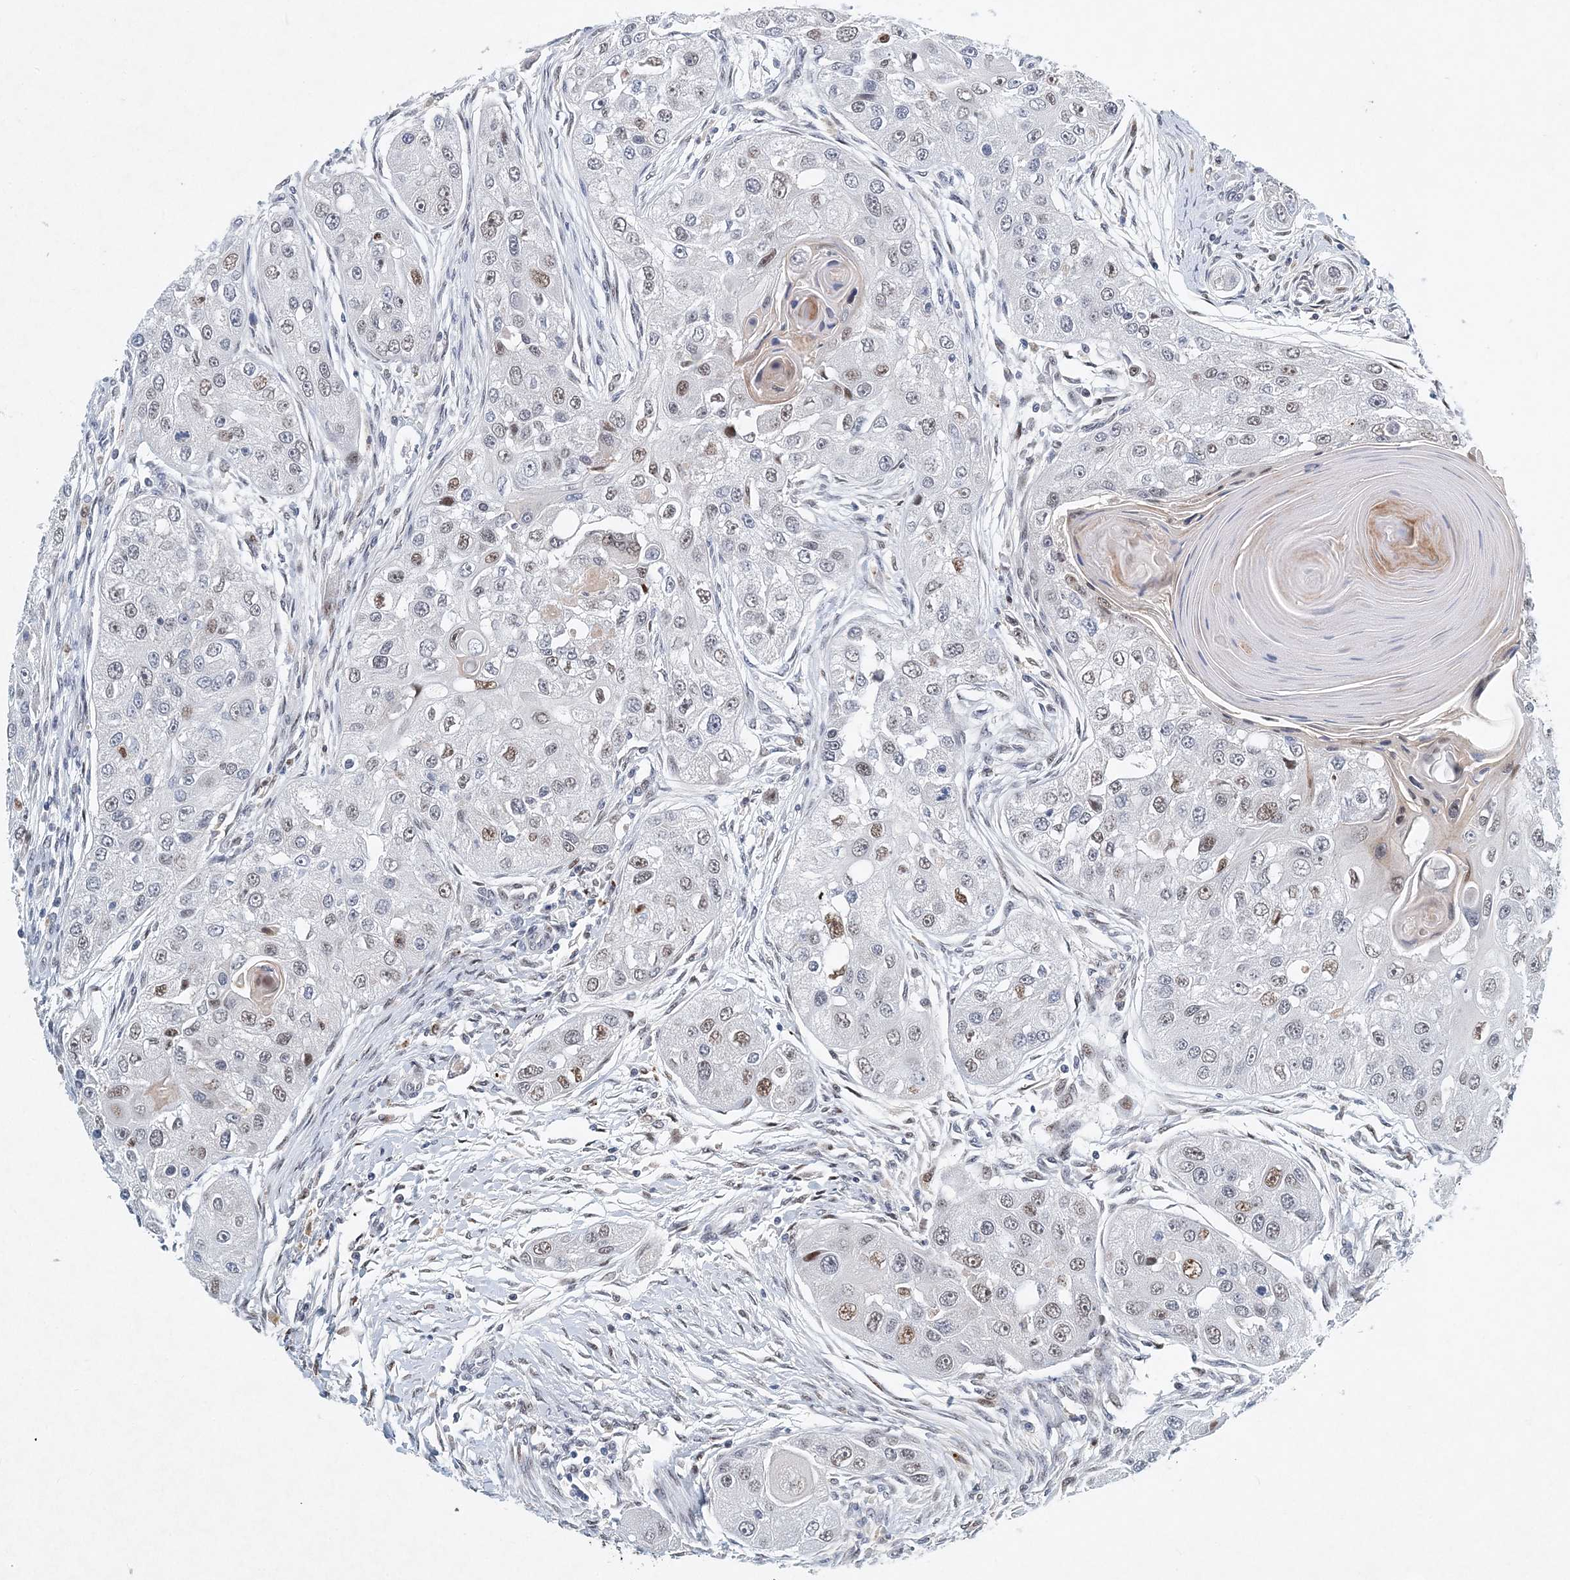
{"staining": {"intensity": "weak", "quantity": "<25%", "location": "nuclear"}, "tissue": "head and neck cancer", "cell_type": "Tumor cells", "image_type": "cancer", "snomed": [{"axis": "morphology", "description": "Normal tissue, NOS"}, {"axis": "morphology", "description": "Squamous cell carcinoma, NOS"}, {"axis": "topography", "description": "Skeletal muscle"}, {"axis": "topography", "description": "Head-Neck"}], "caption": "Tumor cells are negative for brown protein staining in head and neck cancer (squamous cell carcinoma). (DAB (3,3'-diaminobenzidine) immunohistochemistry (IHC) visualized using brightfield microscopy, high magnification).", "gene": "KPNA4", "patient": {"sex": "male", "age": 51}}